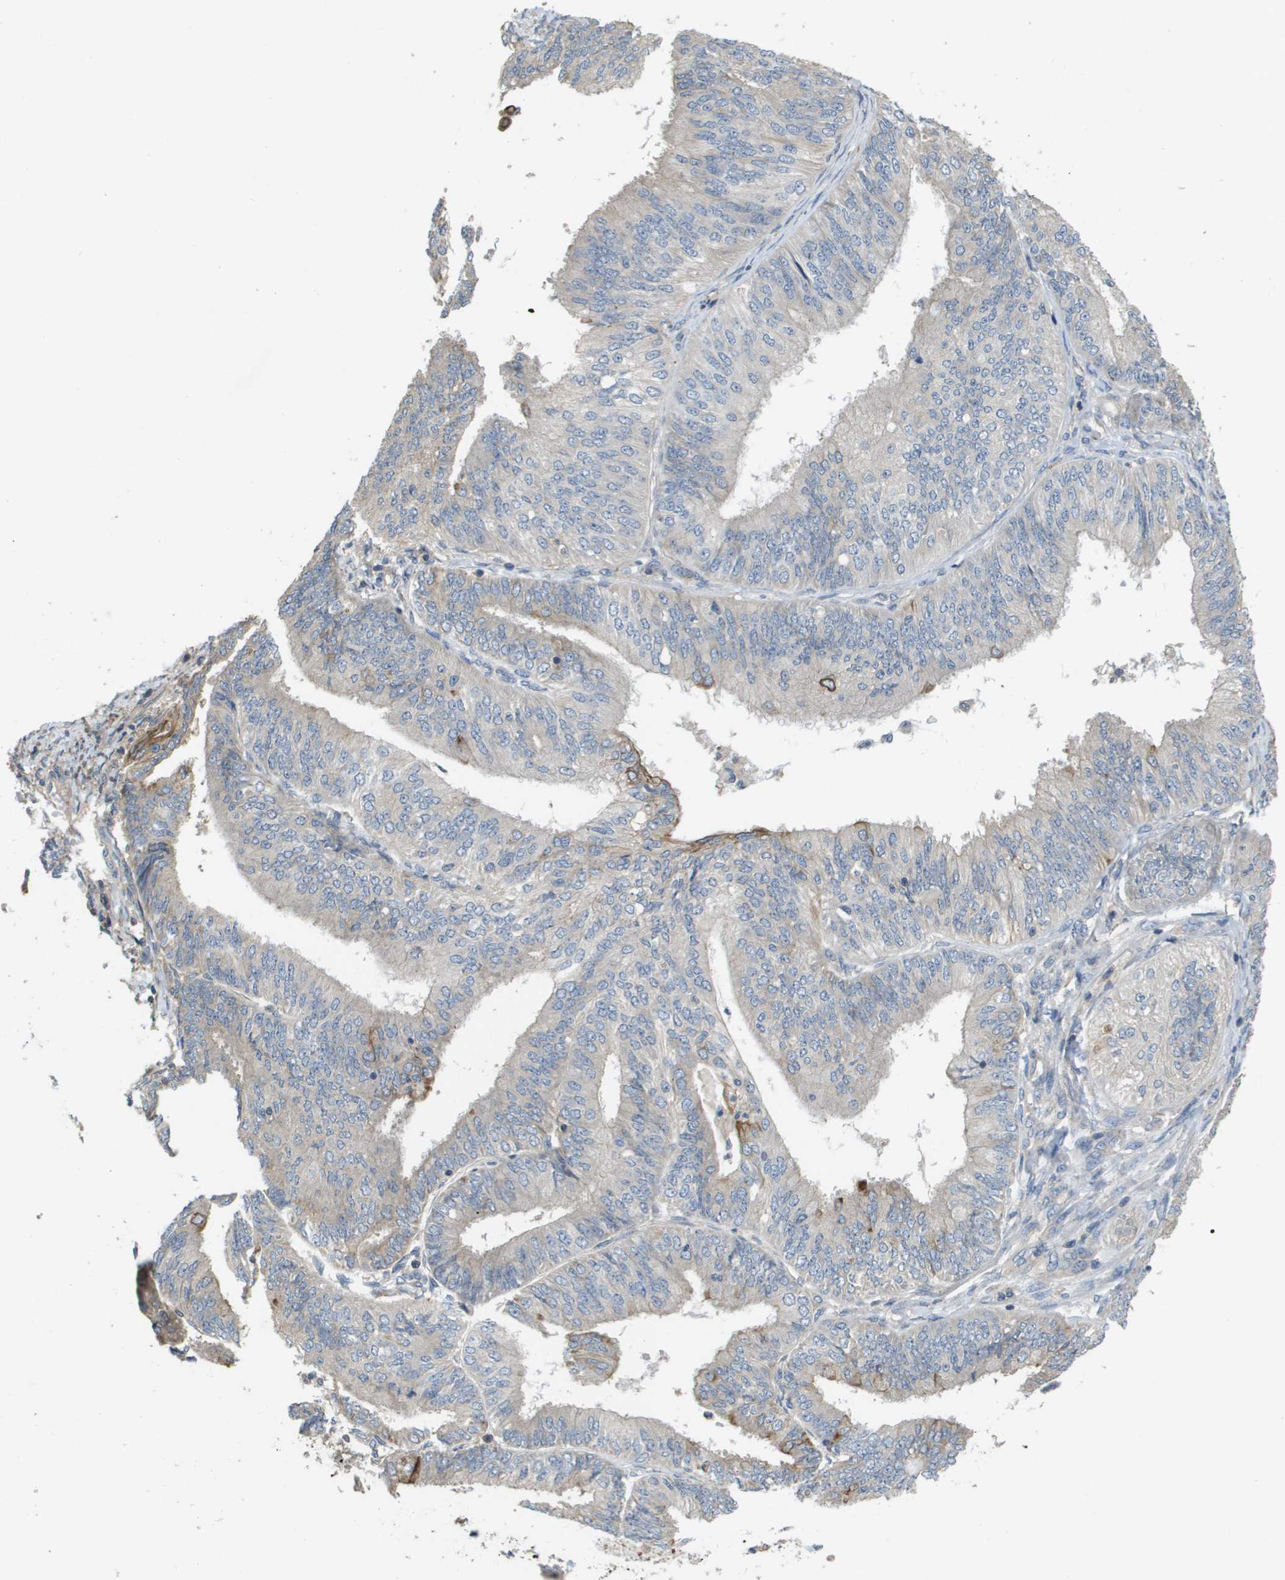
{"staining": {"intensity": "negative", "quantity": "none", "location": "none"}, "tissue": "endometrial cancer", "cell_type": "Tumor cells", "image_type": "cancer", "snomed": [{"axis": "morphology", "description": "Adenocarcinoma, NOS"}, {"axis": "topography", "description": "Endometrium"}], "caption": "DAB immunohistochemical staining of endometrial adenocarcinoma exhibits no significant positivity in tumor cells.", "gene": "KRT23", "patient": {"sex": "female", "age": 58}}